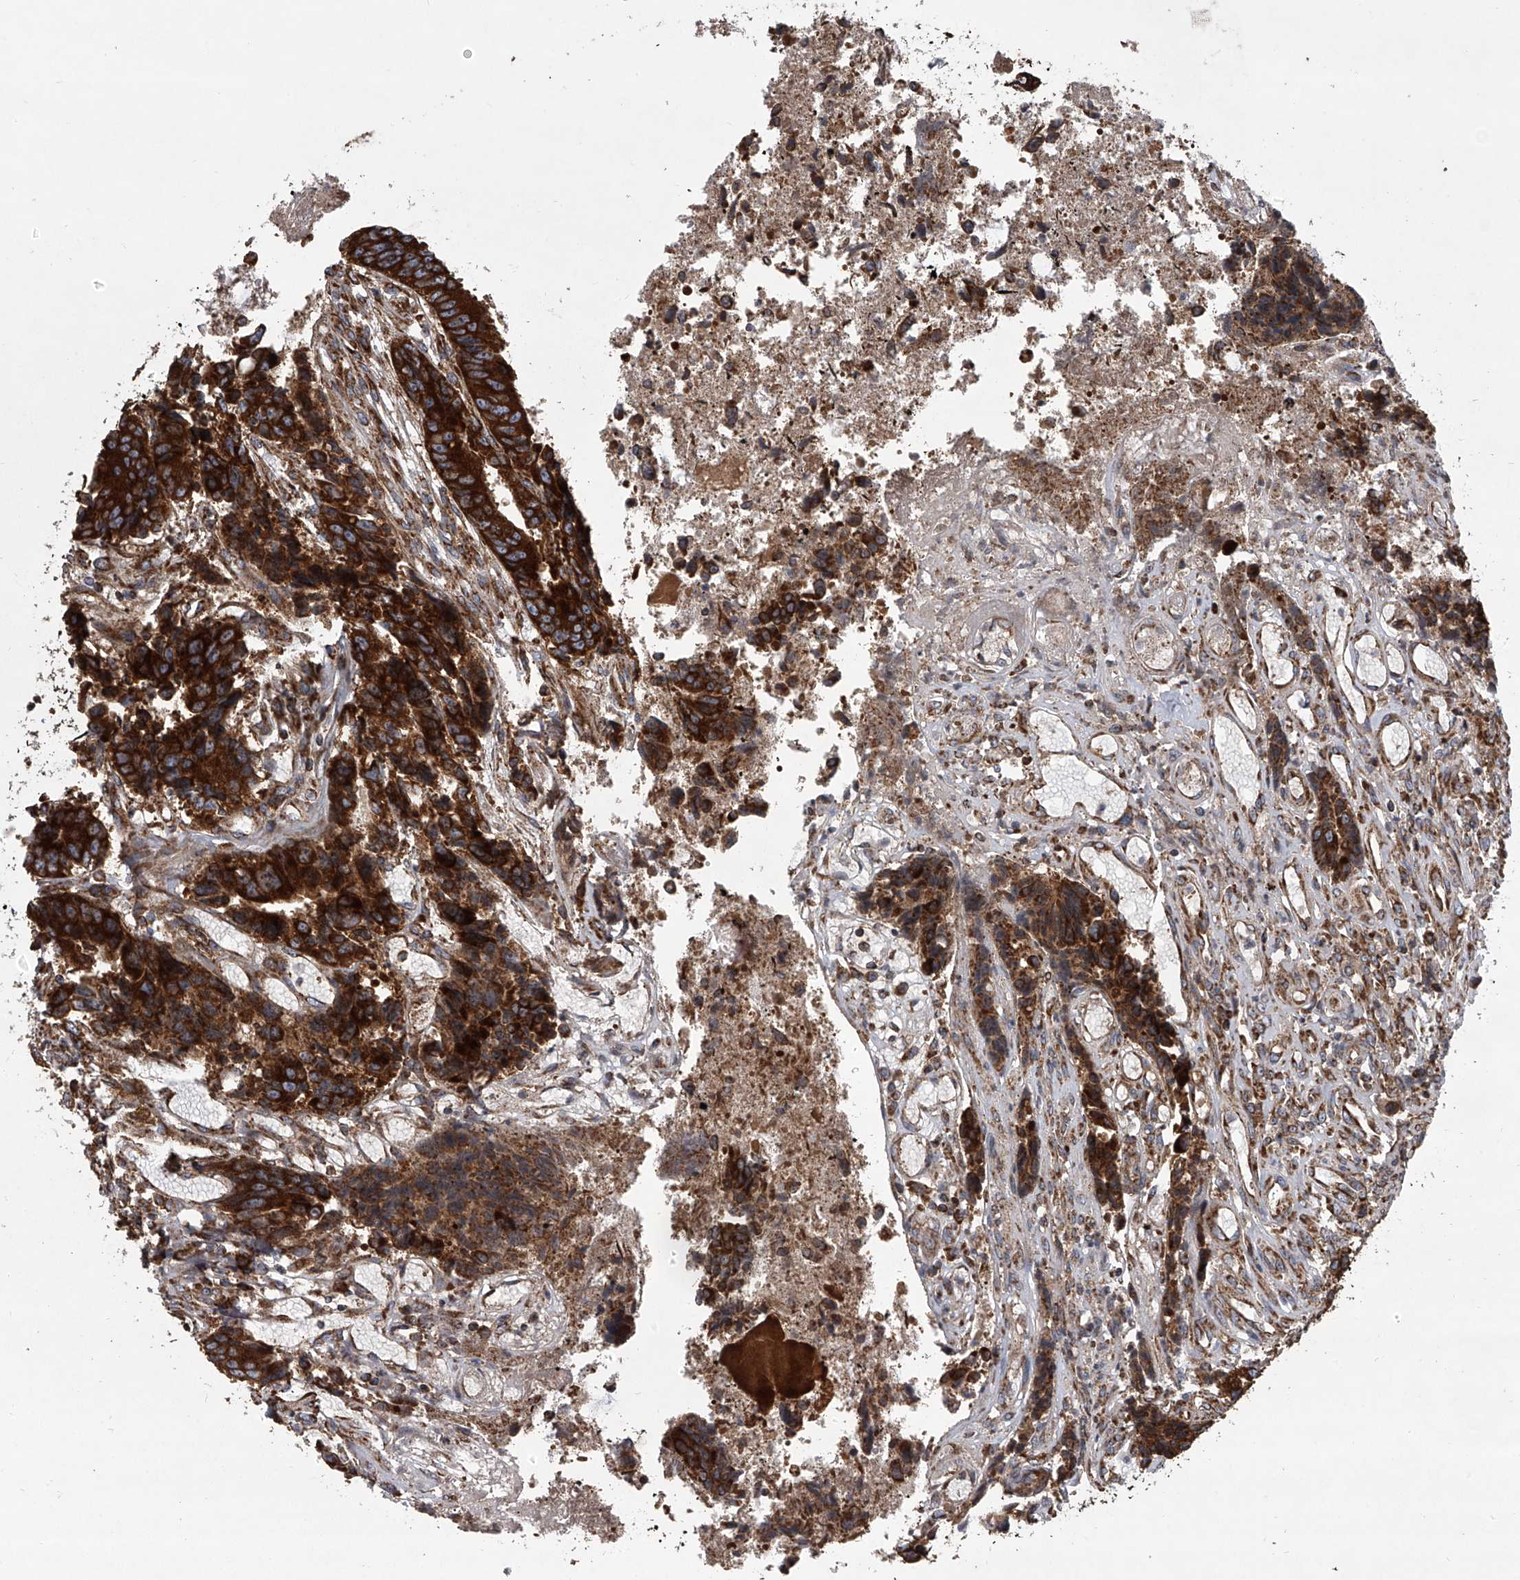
{"staining": {"intensity": "strong", "quantity": ">75%", "location": "cytoplasmic/membranous"}, "tissue": "colorectal cancer", "cell_type": "Tumor cells", "image_type": "cancer", "snomed": [{"axis": "morphology", "description": "Adenocarcinoma, NOS"}, {"axis": "topography", "description": "Rectum"}], "caption": "Brown immunohistochemical staining in human colorectal cancer exhibits strong cytoplasmic/membranous positivity in approximately >75% of tumor cells. (Stains: DAB (3,3'-diaminobenzidine) in brown, nuclei in blue, Microscopy: brightfield microscopy at high magnification).", "gene": "ZC3H15", "patient": {"sex": "male", "age": 84}}